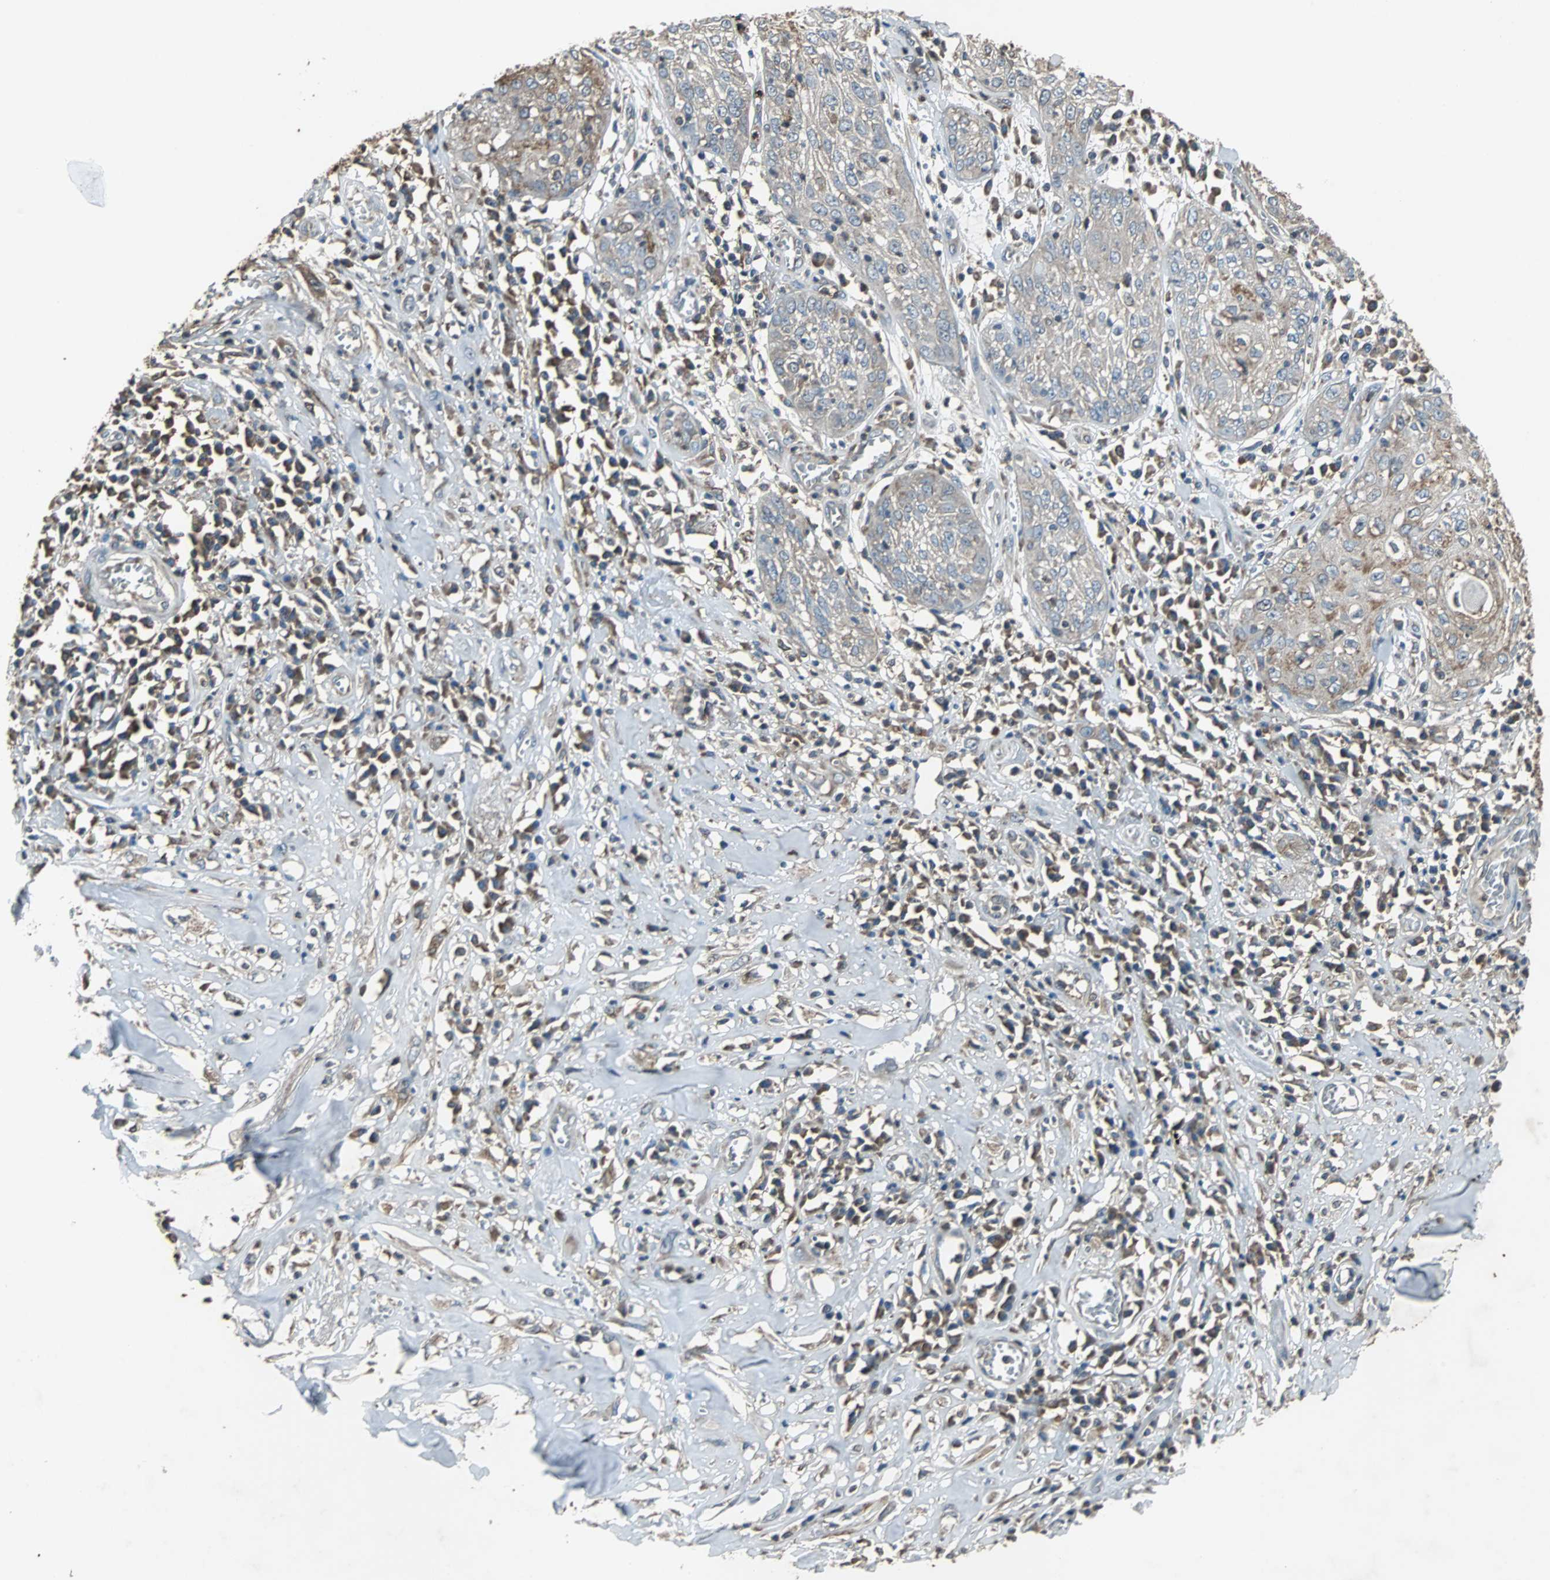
{"staining": {"intensity": "weak", "quantity": "25%-75%", "location": "cytoplasmic/membranous"}, "tissue": "skin cancer", "cell_type": "Tumor cells", "image_type": "cancer", "snomed": [{"axis": "morphology", "description": "Squamous cell carcinoma, NOS"}, {"axis": "topography", "description": "Skin"}], "caption": "Immunohistochemical staining of skin cancer (squamous cell carcinoma) exhibits low levels of weak cytoplasmic/membranous protein expression in approximately 25%-75% of tumor cells. The staining was performed using DAB (3,3'-diaminobenzidine), with brown indicating positive protein expression. Nuclei are stained blue with hematoxylin.", "gene": "SOS1", "patient": {"sex": "male", "age": 65}}